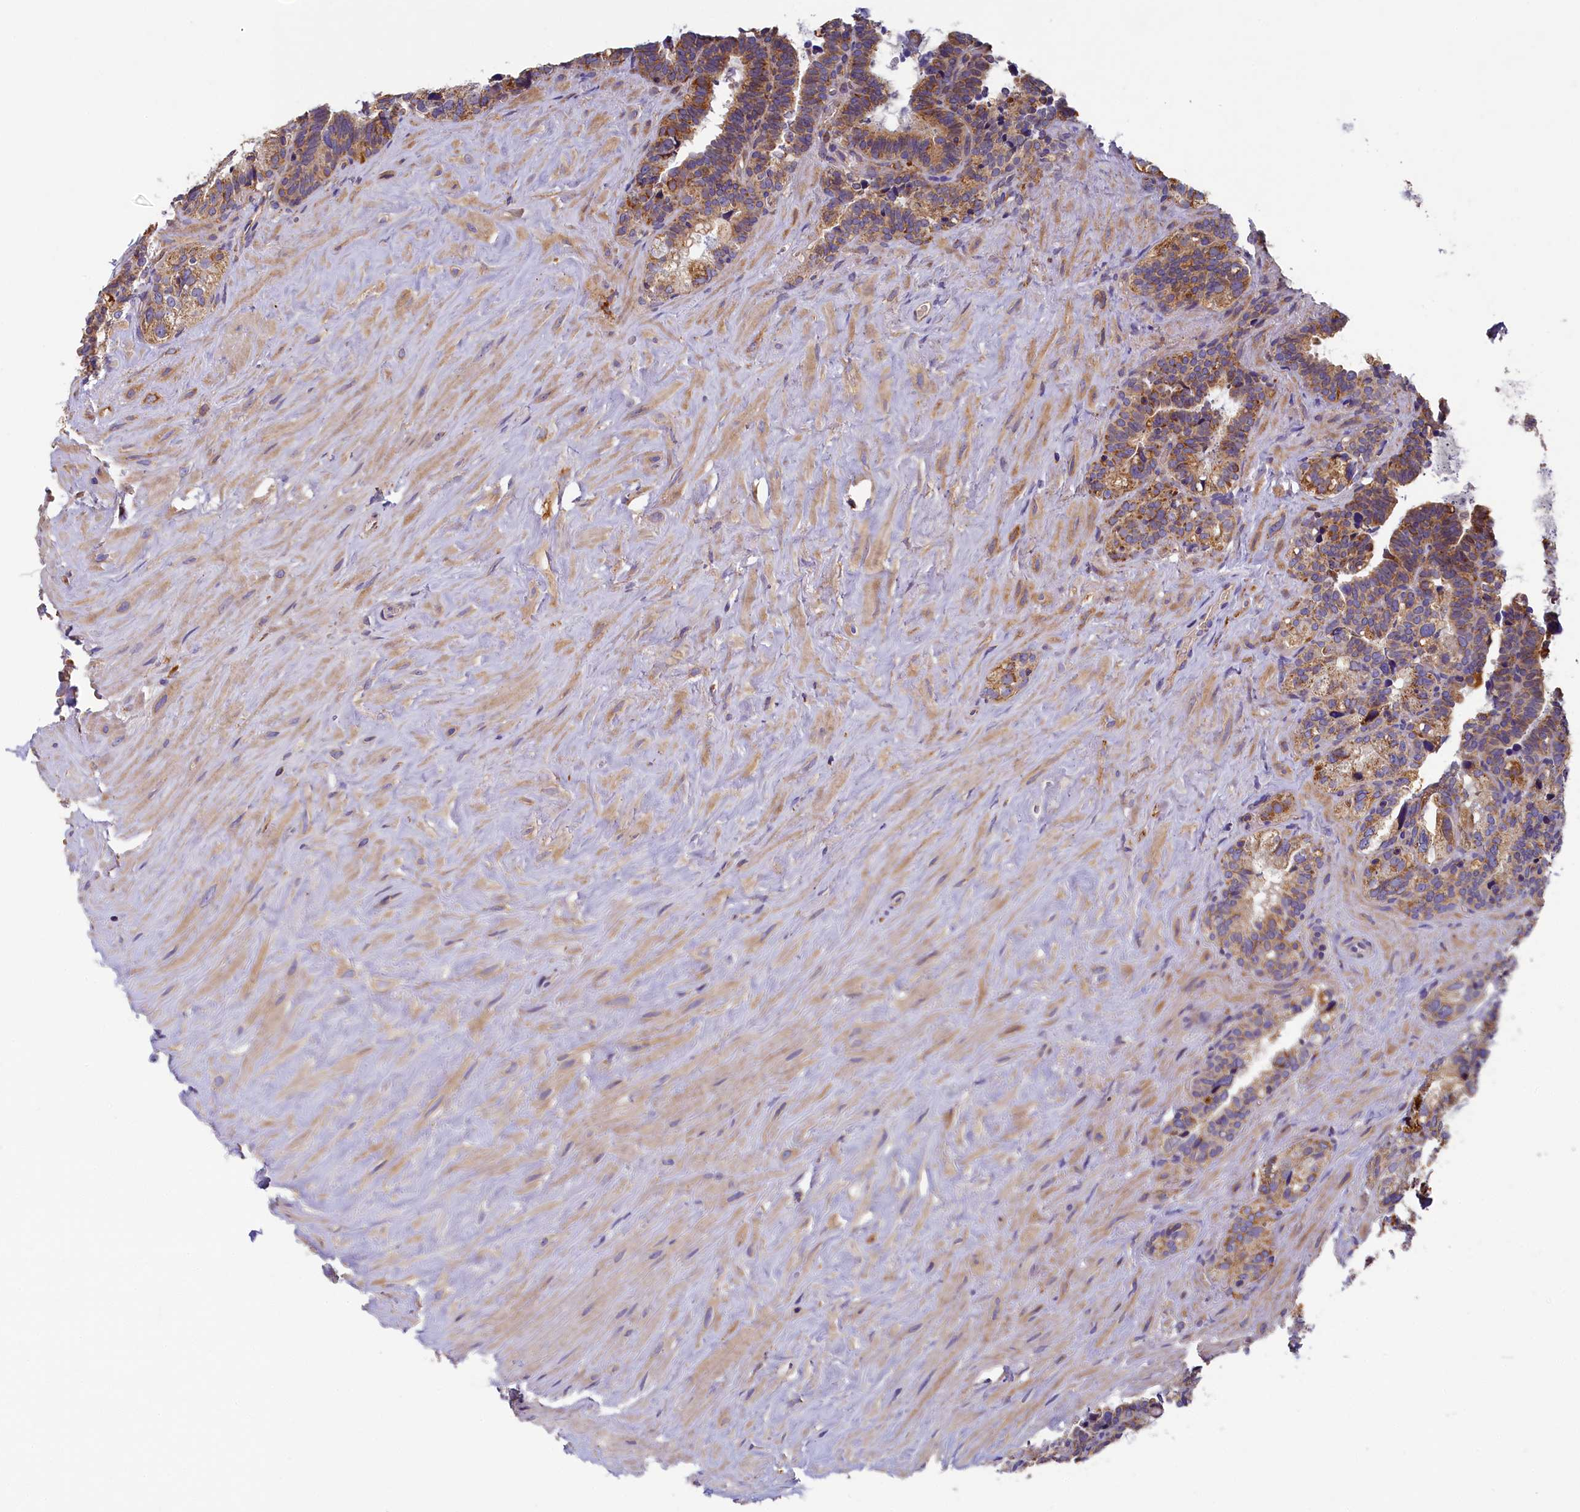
{"staining": {"intensity": "moderate", "quantity": ">75%", "location": "cytoplasmic/membranous"}, "tissue": "seminal vesicle", "cell_type": "Glandular cells", "image_type": "normal", "snomed": [{"axis": "morphology", "description": "Normal tissue, NOS"}, {"axis": "topography", "description": "Seminal veicle"}], "caption": "Glandular cells show moderate cytoplasmic/membranous expression in approximately >75% of cells in unremarkable seminal vesicle.", "gene": "SEC31B", "patient": {"sex": "male", "age": 68}}